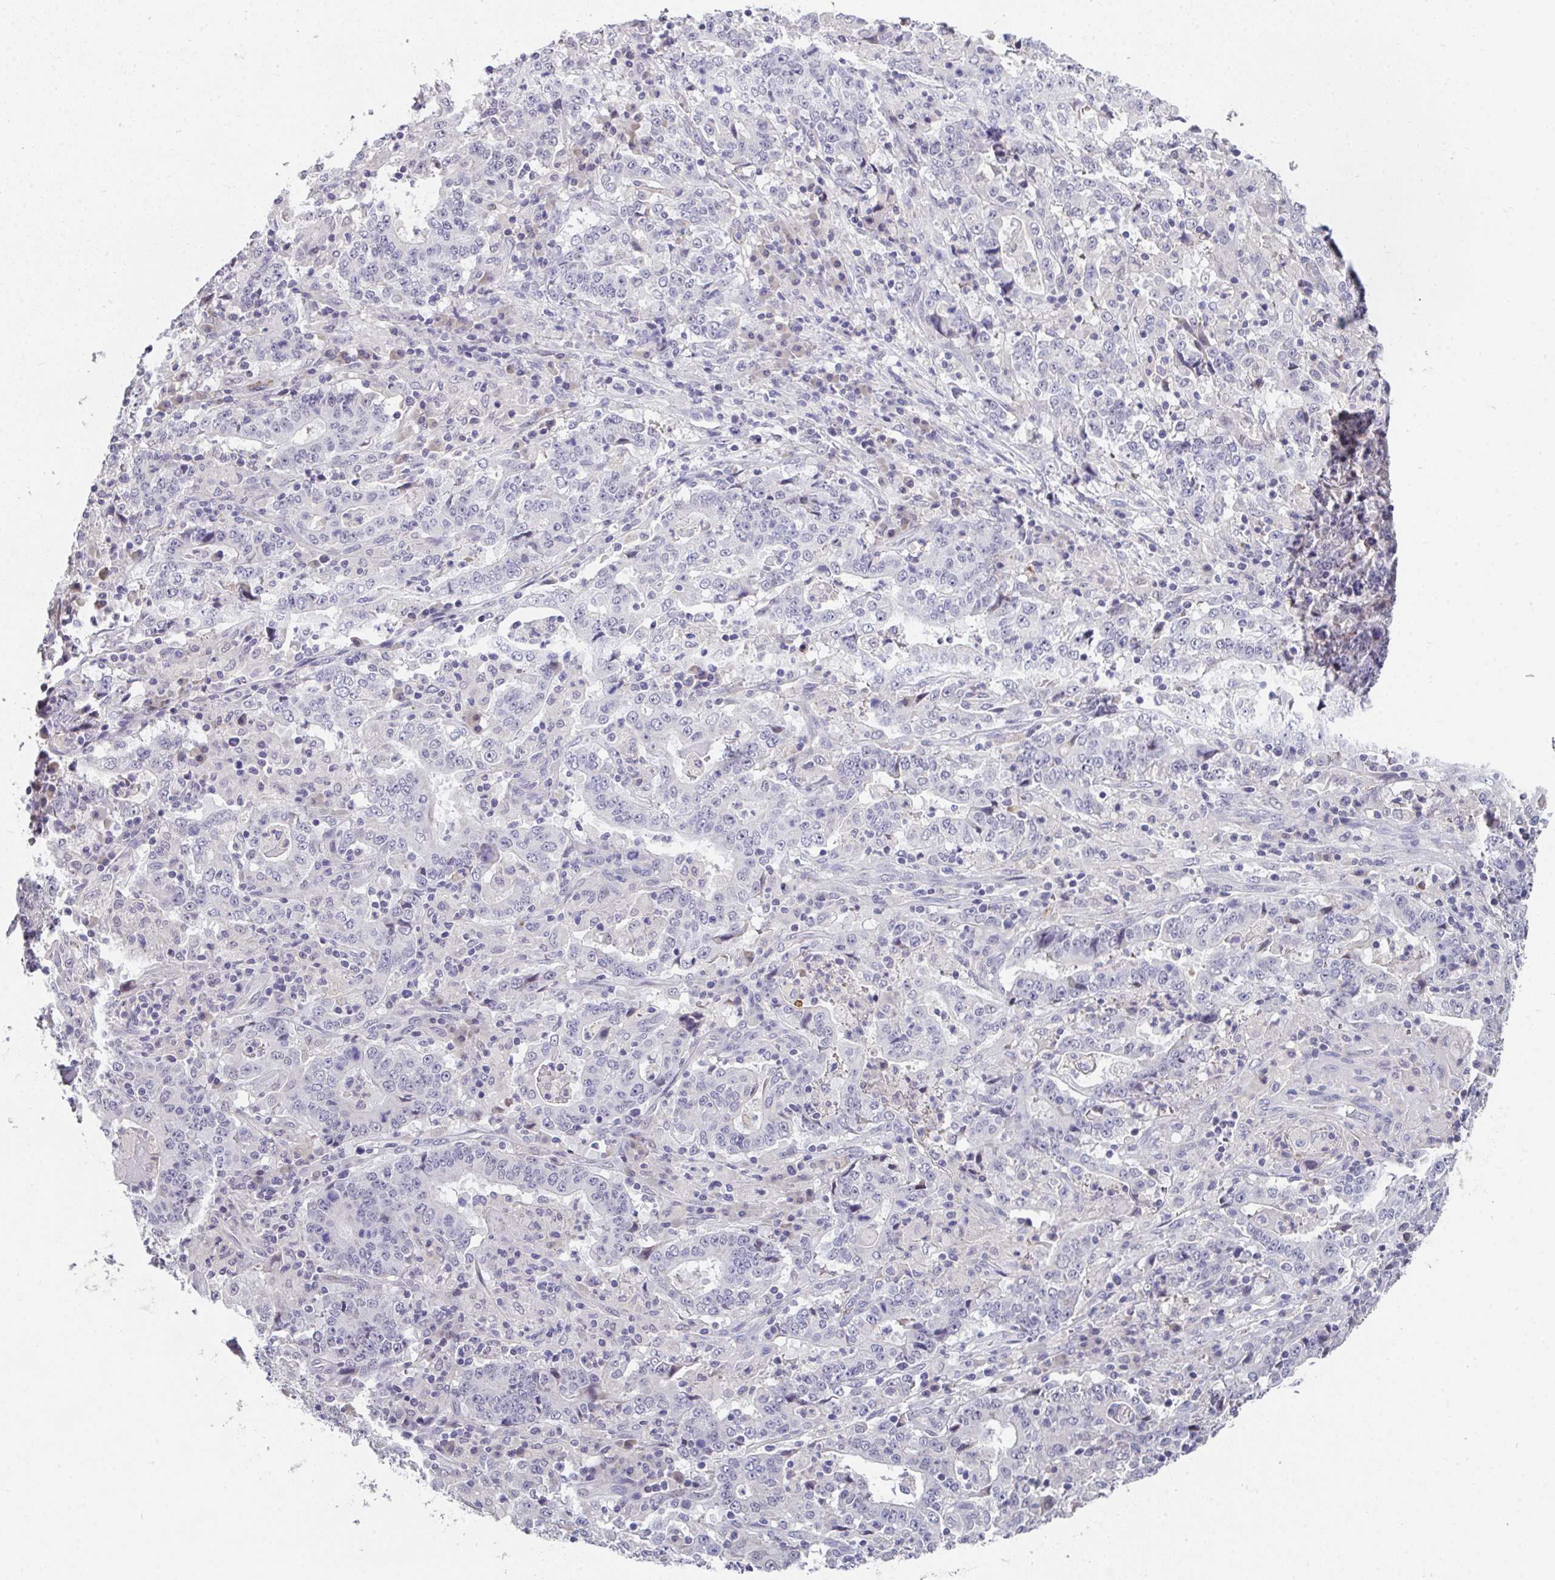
{"staining": {"intensity": "negative", "quantity": "none", "location": "none"}, "tissue": "stomach cancer", "cell_type": "Tumor cells", "image_type": "cancer", "snomed": [{"axis": "morphology", "description": "Normal tissue, NOS"}, {"axis": "morphology", "description": "Adenocarcinoma, NOS"}, {"axis": "topography", "description": "Stomach, upper"}, {"axis": "topography", "description": "Stomach"}], "caption": "Adenocarcinoma (stomach) stained for a protein using immunohistochemistry (IHC) shows no expression tumor cells.", "gene": "GLTPD2", "patient": {"sex": "male", "age": 59}}